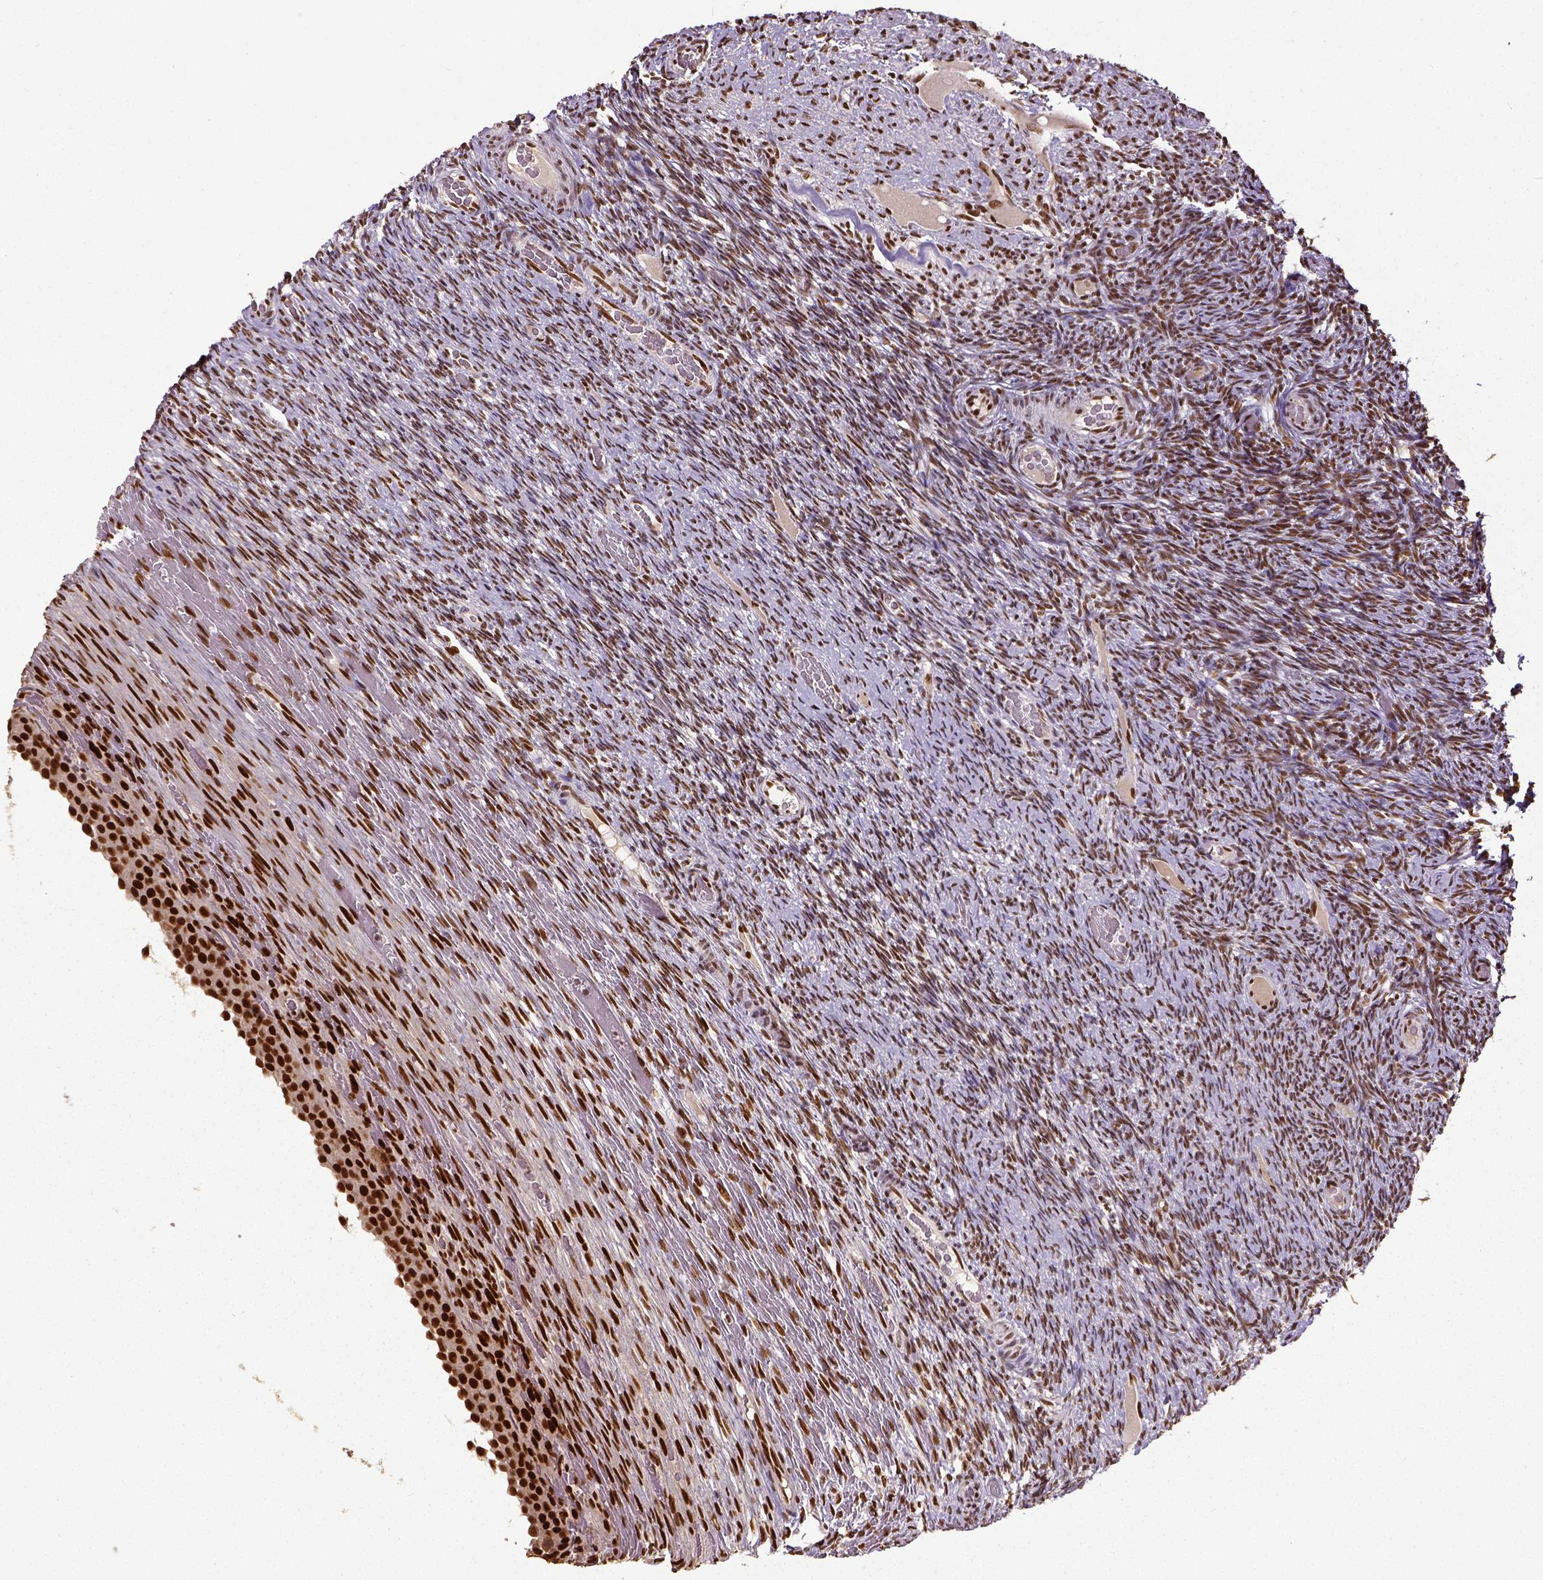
{"staining": {"intensity": "strong", "quantity": ">75%", "location": "nuclear"}, "tissue": "ovary", "cell_type": "Ovarian stroma cells", "image_type": "normal", "snomed": [{"axis": "morphology", "description": "Normal tissue, NOS"}, {"axis": "topography", "description": "Ovary"}], "caption": "This micrograph displays immunohistochemistry staining of unremarkable human ovary, with high strong nuclear staining in about >75% of ovarian stroma cells.", "gene": "ATRX", "patient": {"sex": "female", "age": 34}}